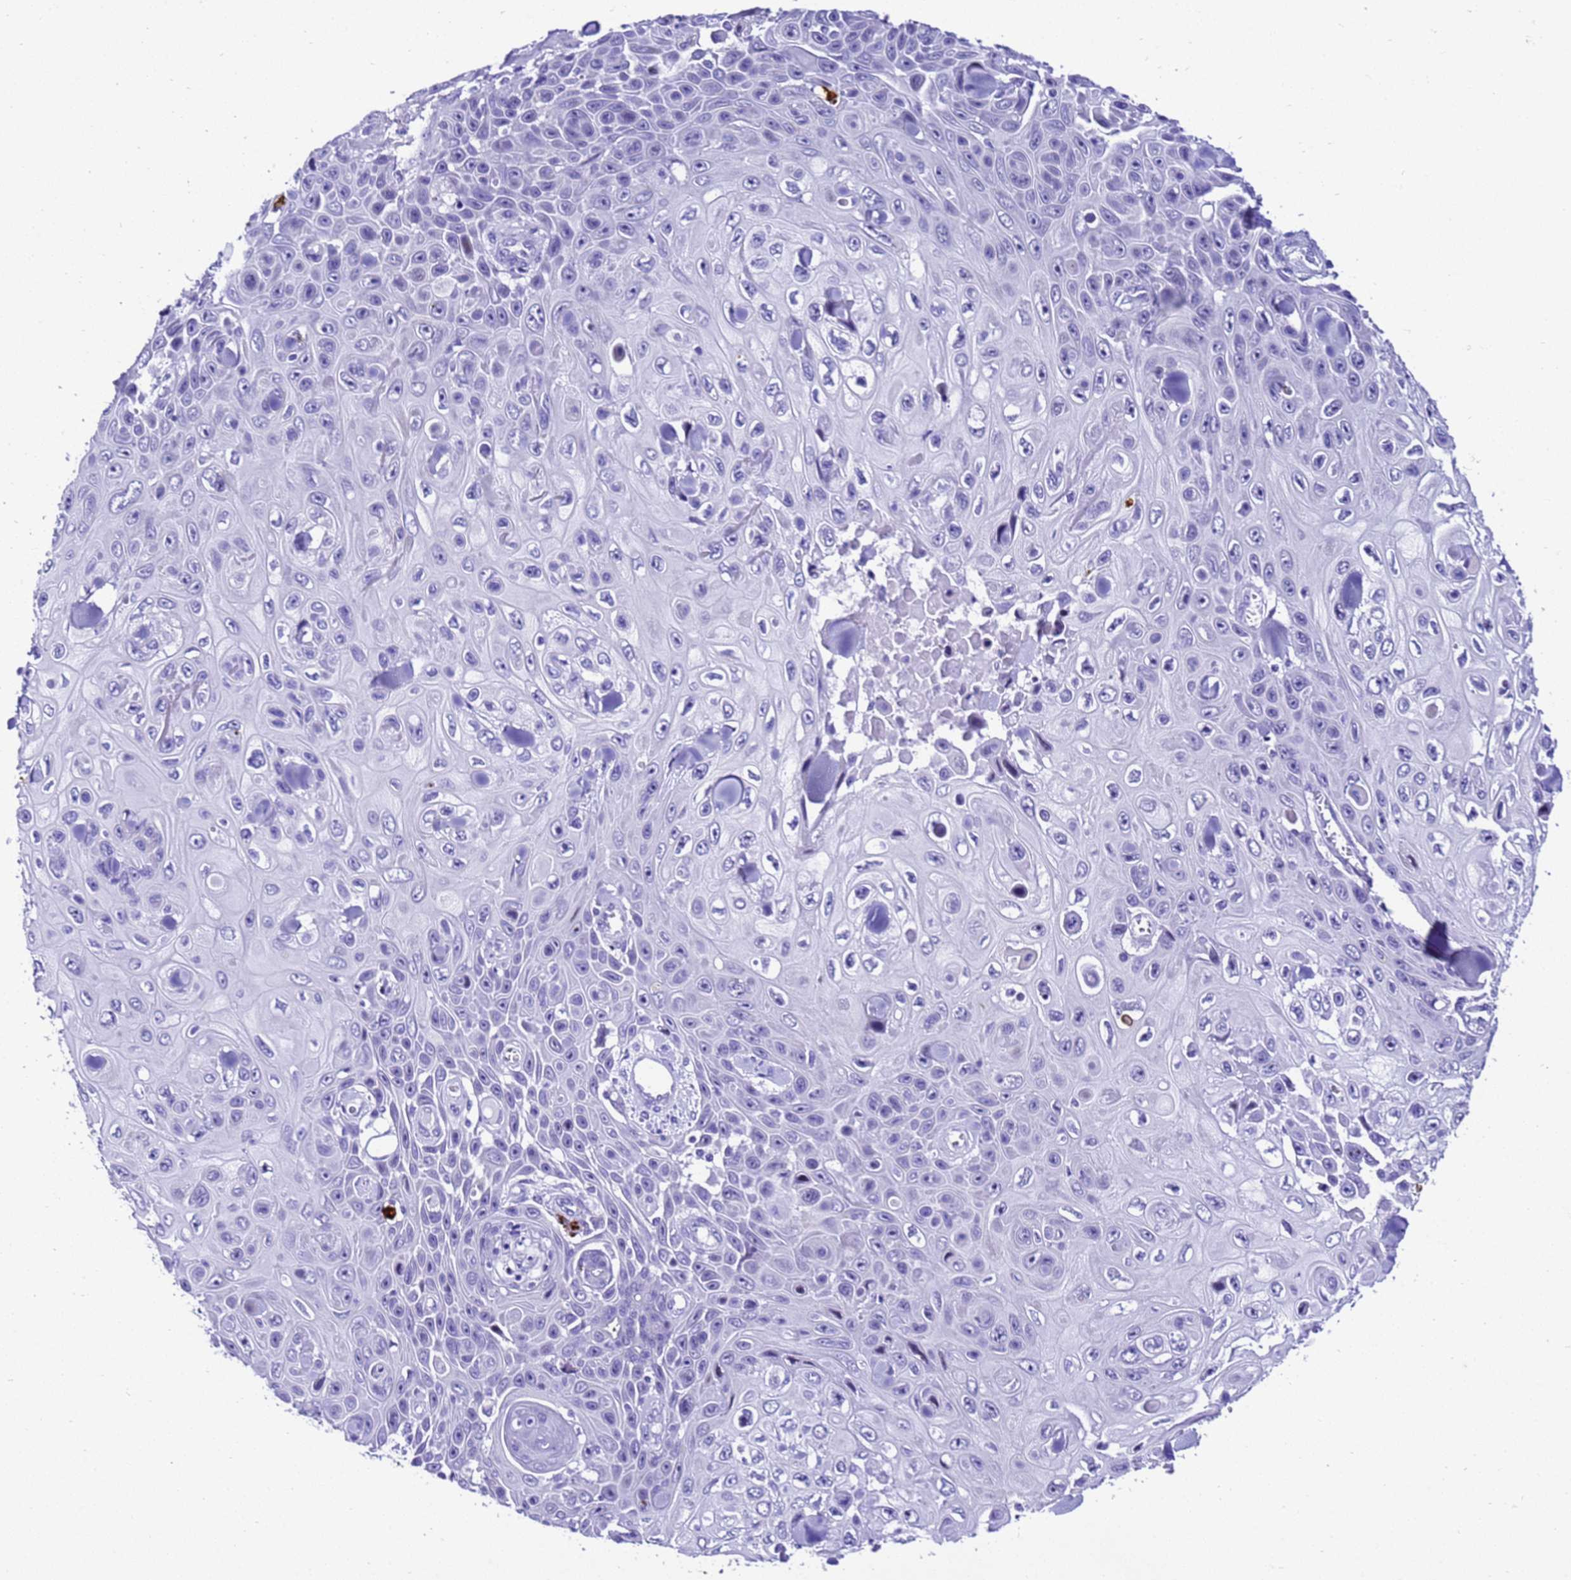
{"staining": {"intensity": "negative", "quantity": "none", "location": "none"}, "tissue": "skin cancer", "cell_type": "Tumor cells", "image_type": "cancer", "snomed": [{"axis": "morphology", "description": "Squamous cell carcinoma, NOS"}, {"axis": "topography", "description": "Skin"}], "caption": "Photomicrograph shows no significant protein staining in tumor cells of squamous cell carcinoma (skin).", "gene": "ZNF417", "patient": {"sex": "male", "age": 82}}